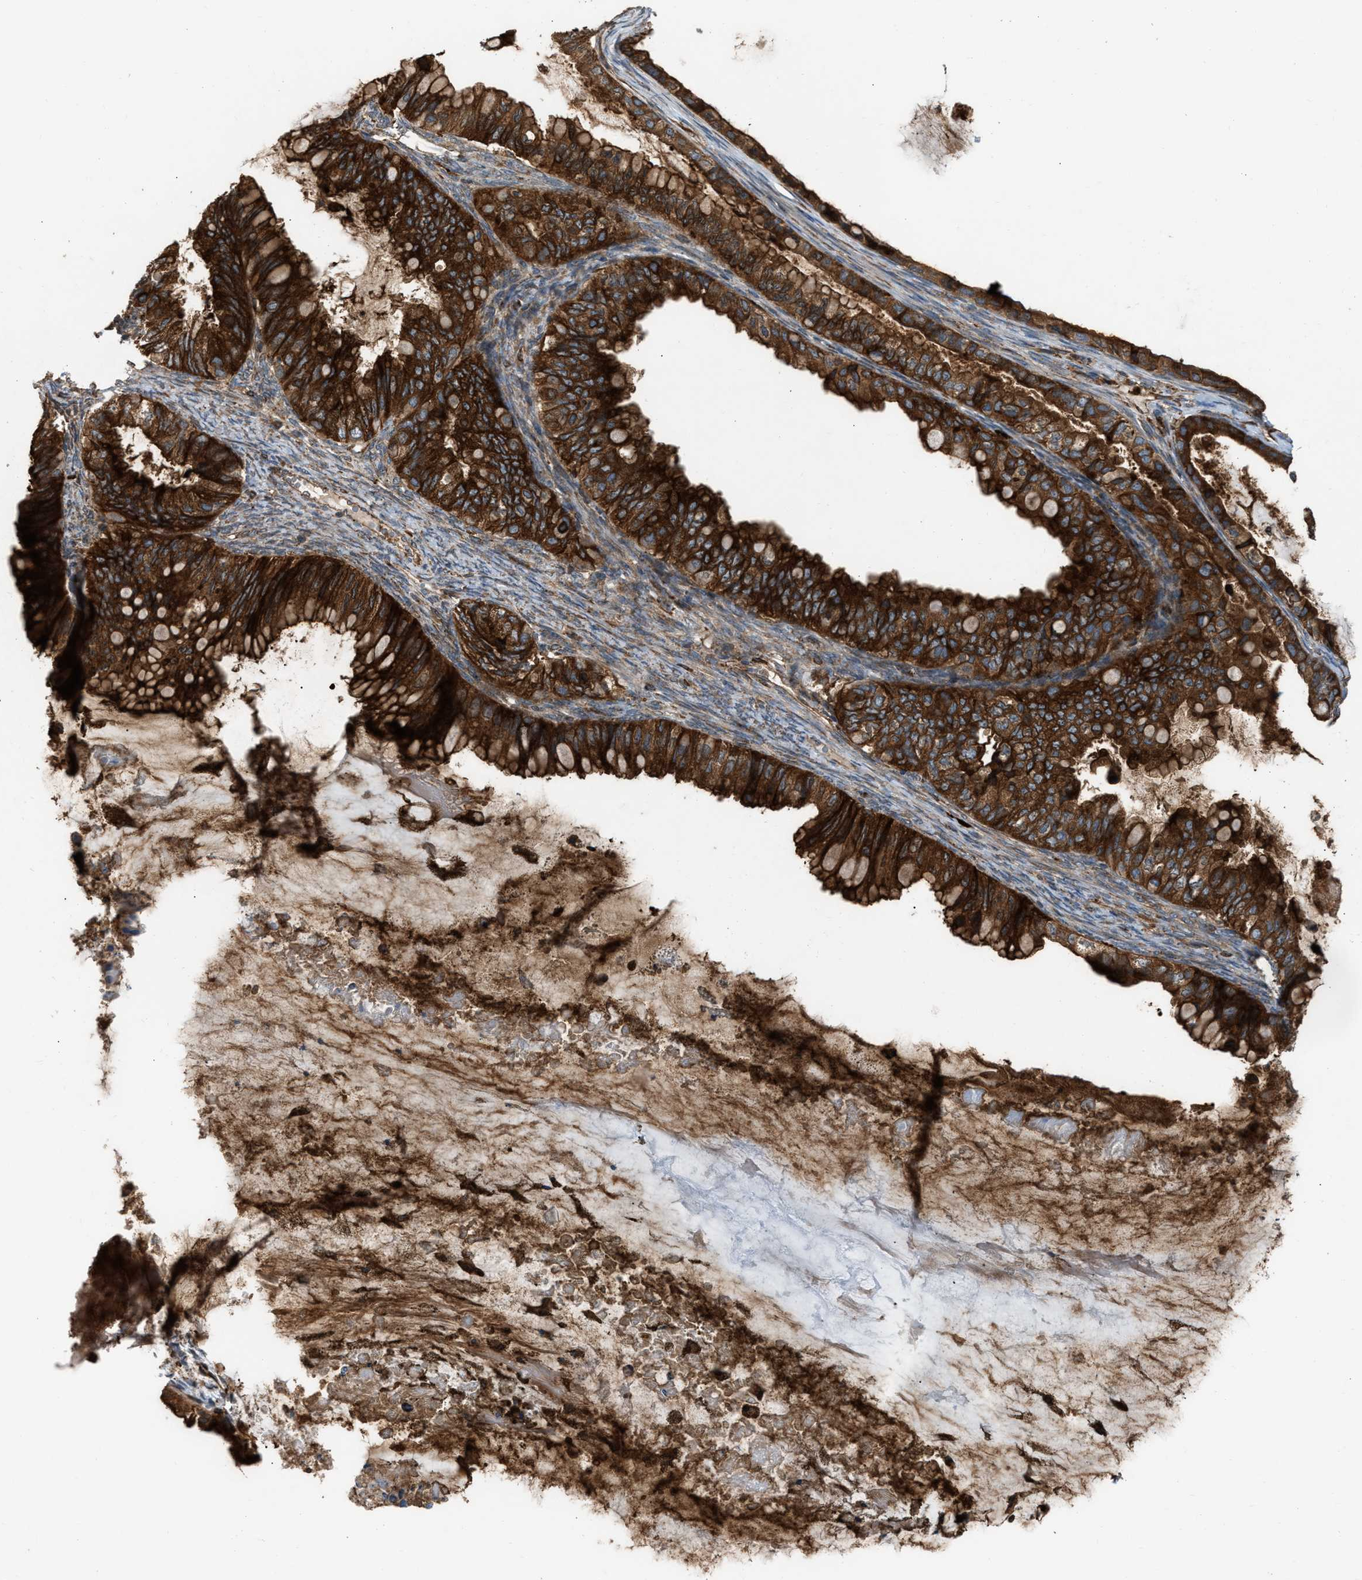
{"staining": {"intensity": "strong", "quantity": ">75%", "location": "cytoplasmic/membranous"}, "tissue": "ovarian cancer", "cell_type": "Tumor cells", "image_type": "cancer", "snomed": [{"axis": "morphology", "description": "Cystadenocarcinoma, mucinous, NOS"}, {"axis": "topography", "description": "Ovary"}], "caption": "Immunohistochemical staining of human ovarian cancer (mucinous cystadenocarcinoma) displays strong cytoplasmic/membranous protein staining in about >75% of tumor cells.", "gene": "BAIAP2L1", "patient": {"sex": "female", "age": 80}}